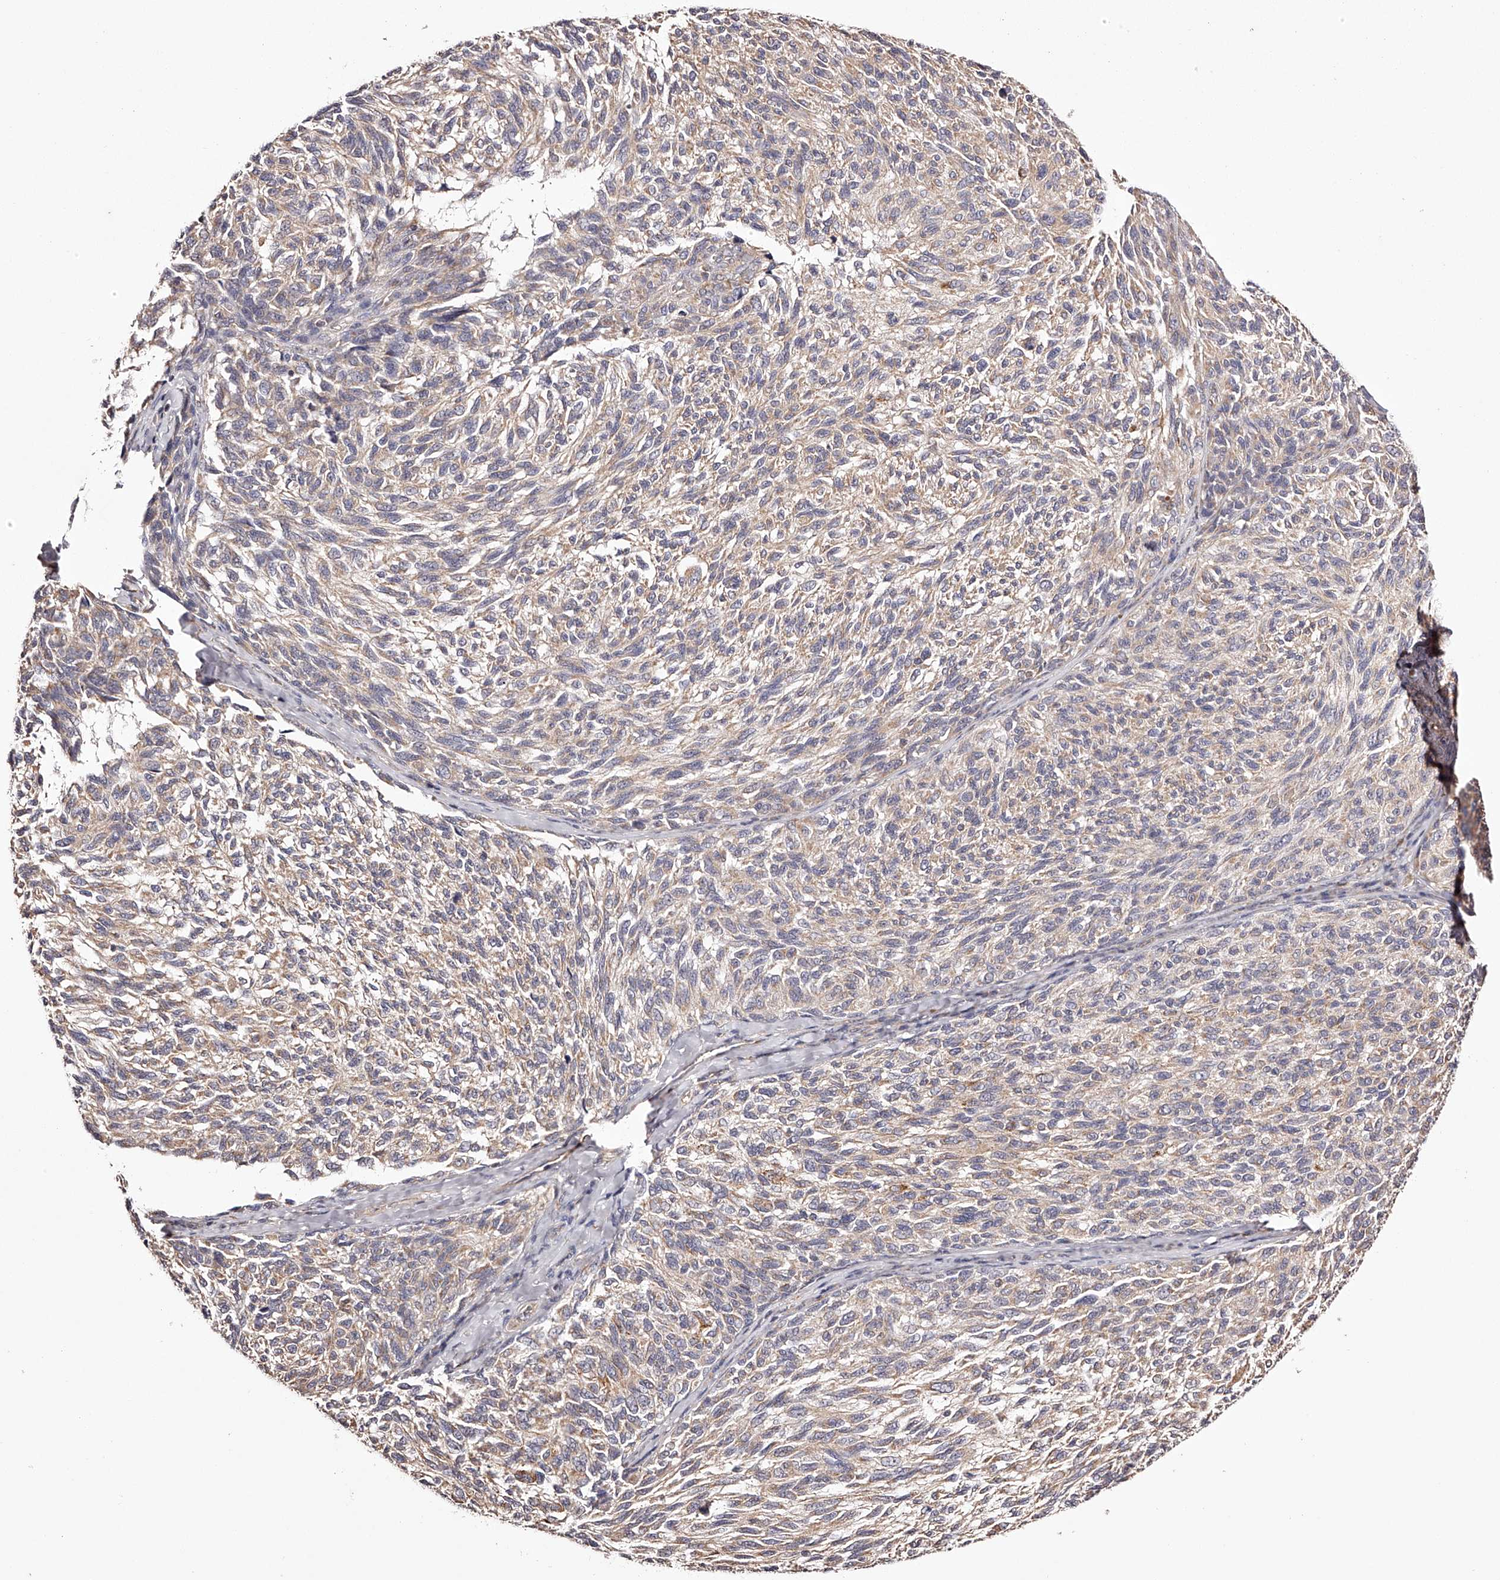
{"staining": {"intensity": "negative", "quantity": "none", "location": "none"}, "tissue": "melanoma", "cell_type": "Tumor cells", "image_type": "cancer", "snomed": [{"axis": "morphology", "description": "Malignant melanoma, NOS"}, {"axis": "topography", "description": "Skin"}], "caption": "Tumor cells are negative for protein expression in human malignant melanoma.", "gene": "USP21", "patient": {"sex": "female", "age": 73}}